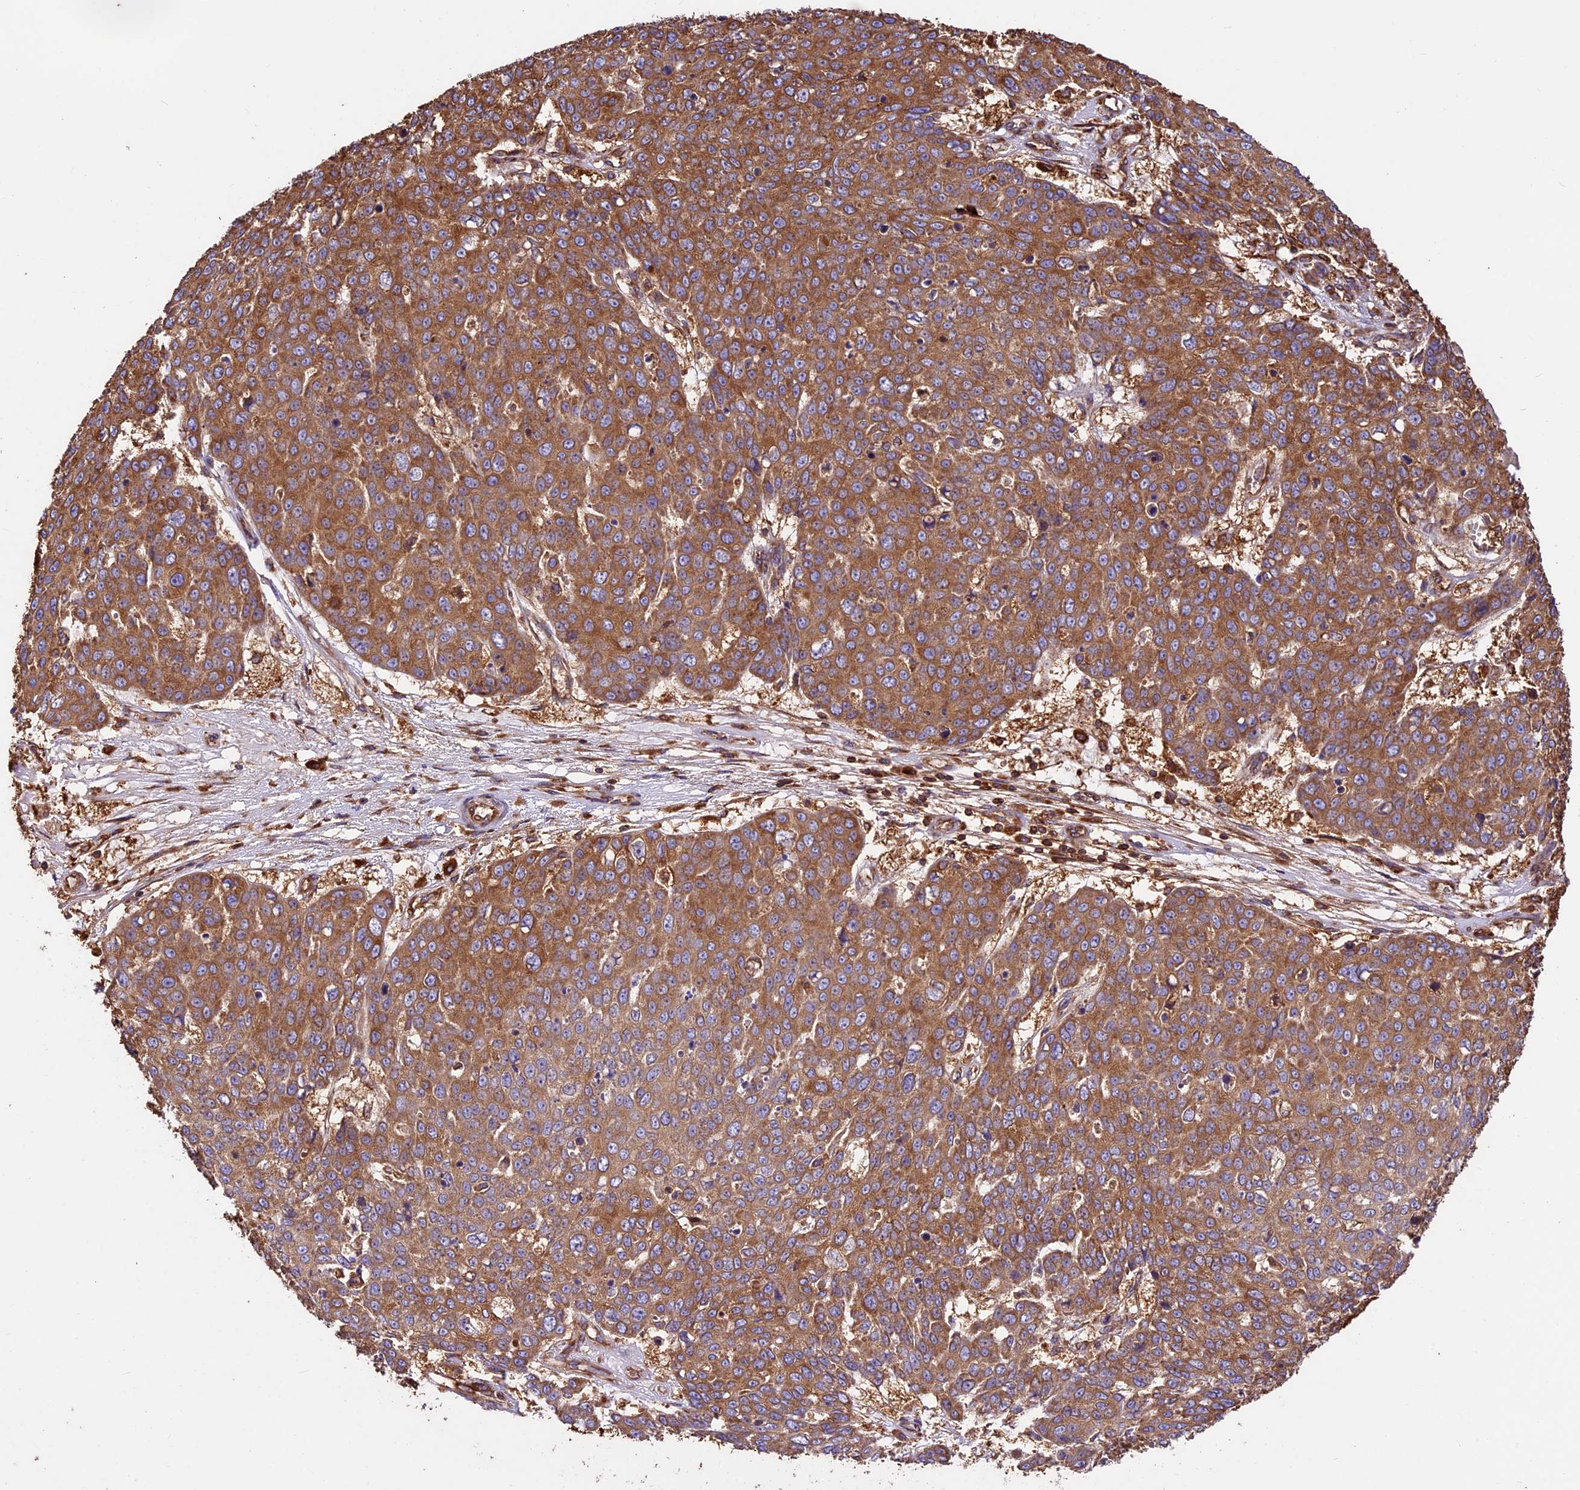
{"staining": {"intensity": "moderate", "quantity": ">75%", "location": "cytoplasmic/membranous"}, "tissue": "skin cancer", "cell_type": "Tumor cells", "image_type": "cancer", "snomed": [{"axis": "morphology", "description": "Normal tissue, NOS"}, {"axis": "morphology", "description": "Squamous cell carcinoma, NOS"}, {"axis": "topography", "description": "Skin"}], "caption": "Protein expression analysis of skin squamous cell carcinoma reveals moderate cytoplasmic/membranous expression in approximately >75% of tumor cells.", "gene": "KARS1", "patient": {"sex": "male", "age": 72}}